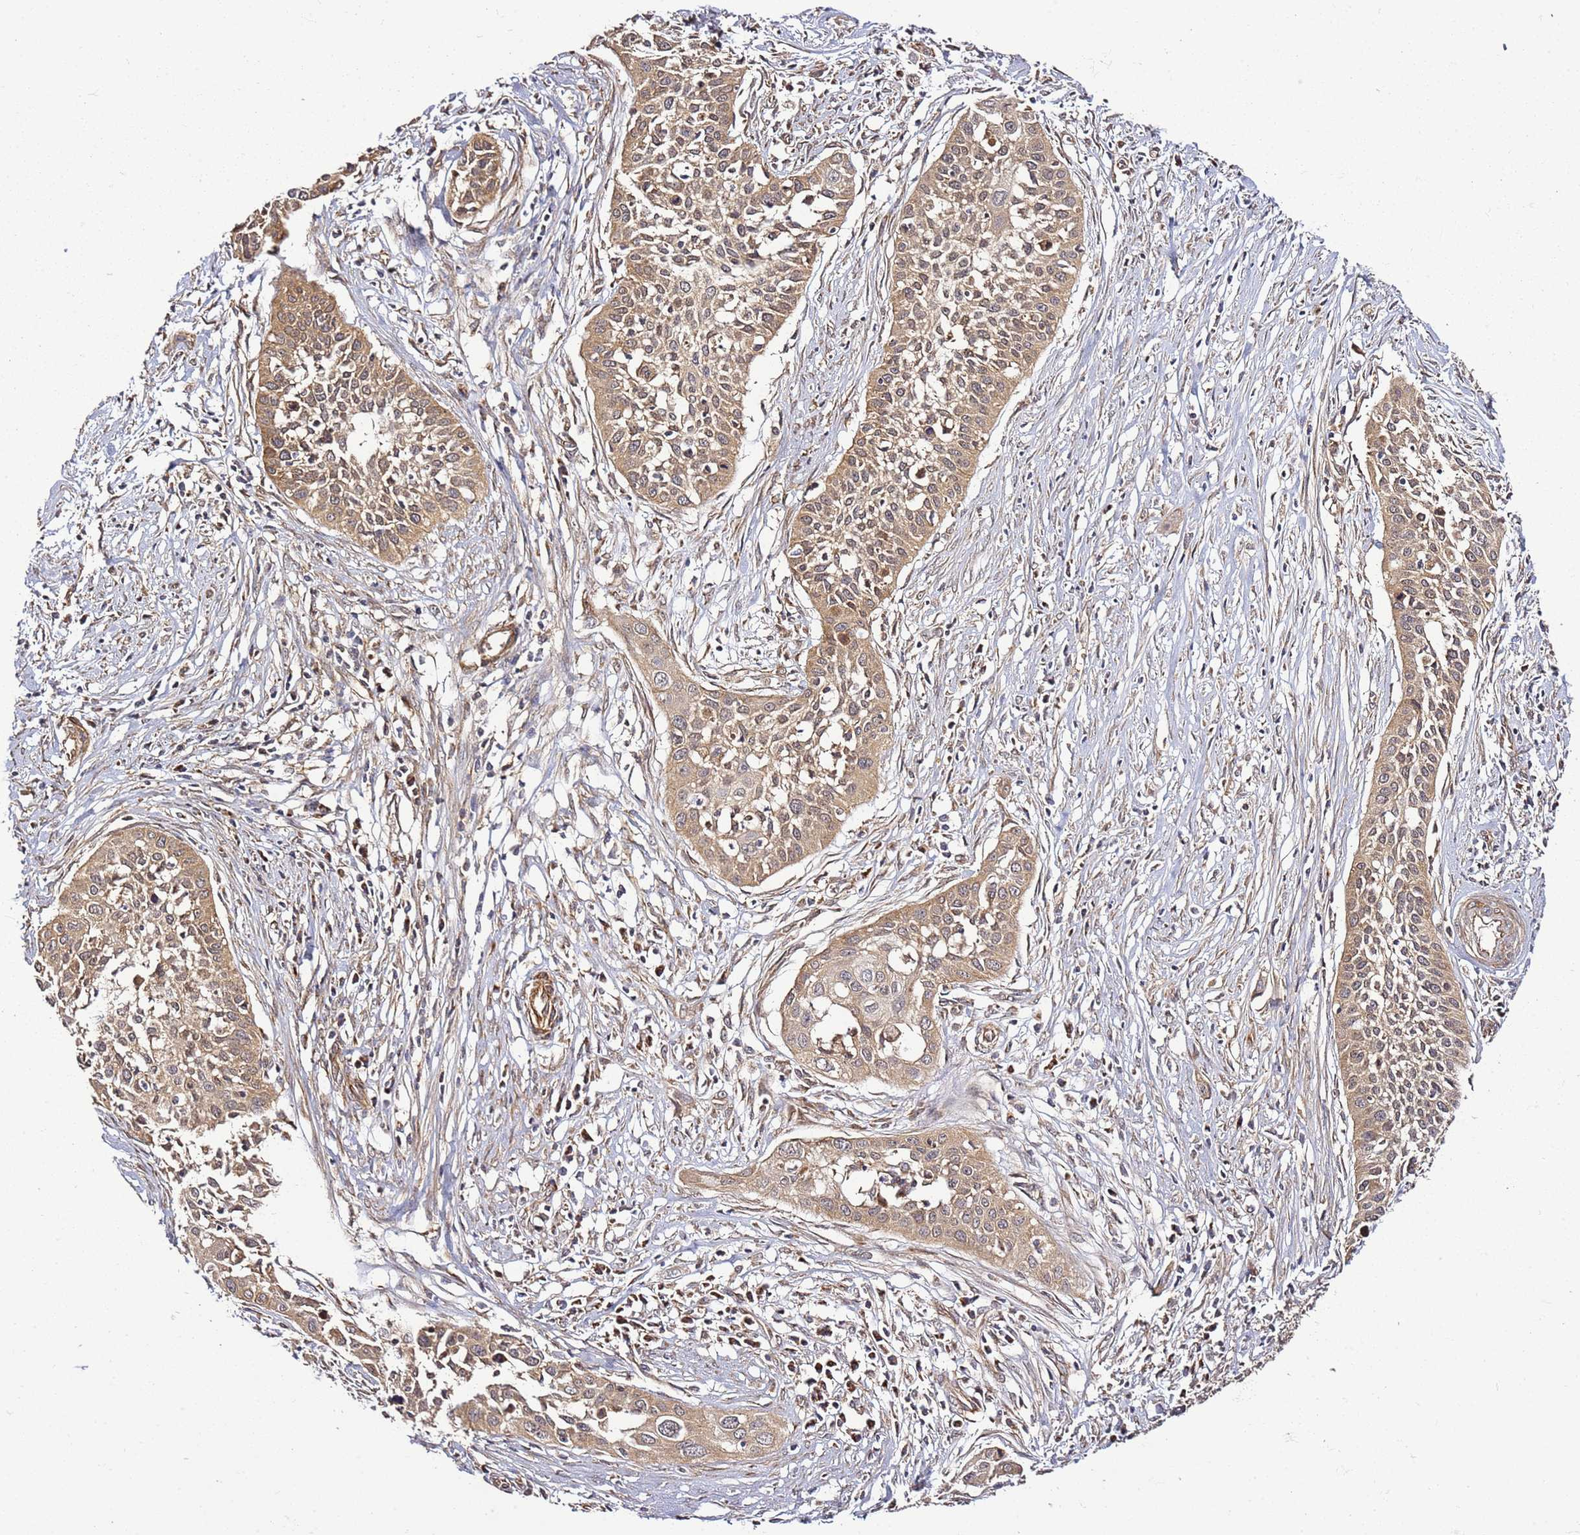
{"staining": {"intensity": "moderate", "quantity": ">75%", "location": "cytoplasmic/membranous"}, "tissue": "cervical cancer", "cell_type": "Tumor cells", "image_type": "cancer", "snomed": [{"axis": "morphology", "description": "Squamous cell carcinoma, NOS"}, {"axis": "topography", "description": "Cervix"}], "caption": "IHC of human cervical squamous cell carcinoma demonstrates medium levels of moderate cytoplasmic/membranous expression in about >75% of tumor cells.", "gene": "TM2D2", "patient": {"sex": "female", "age": 34}}